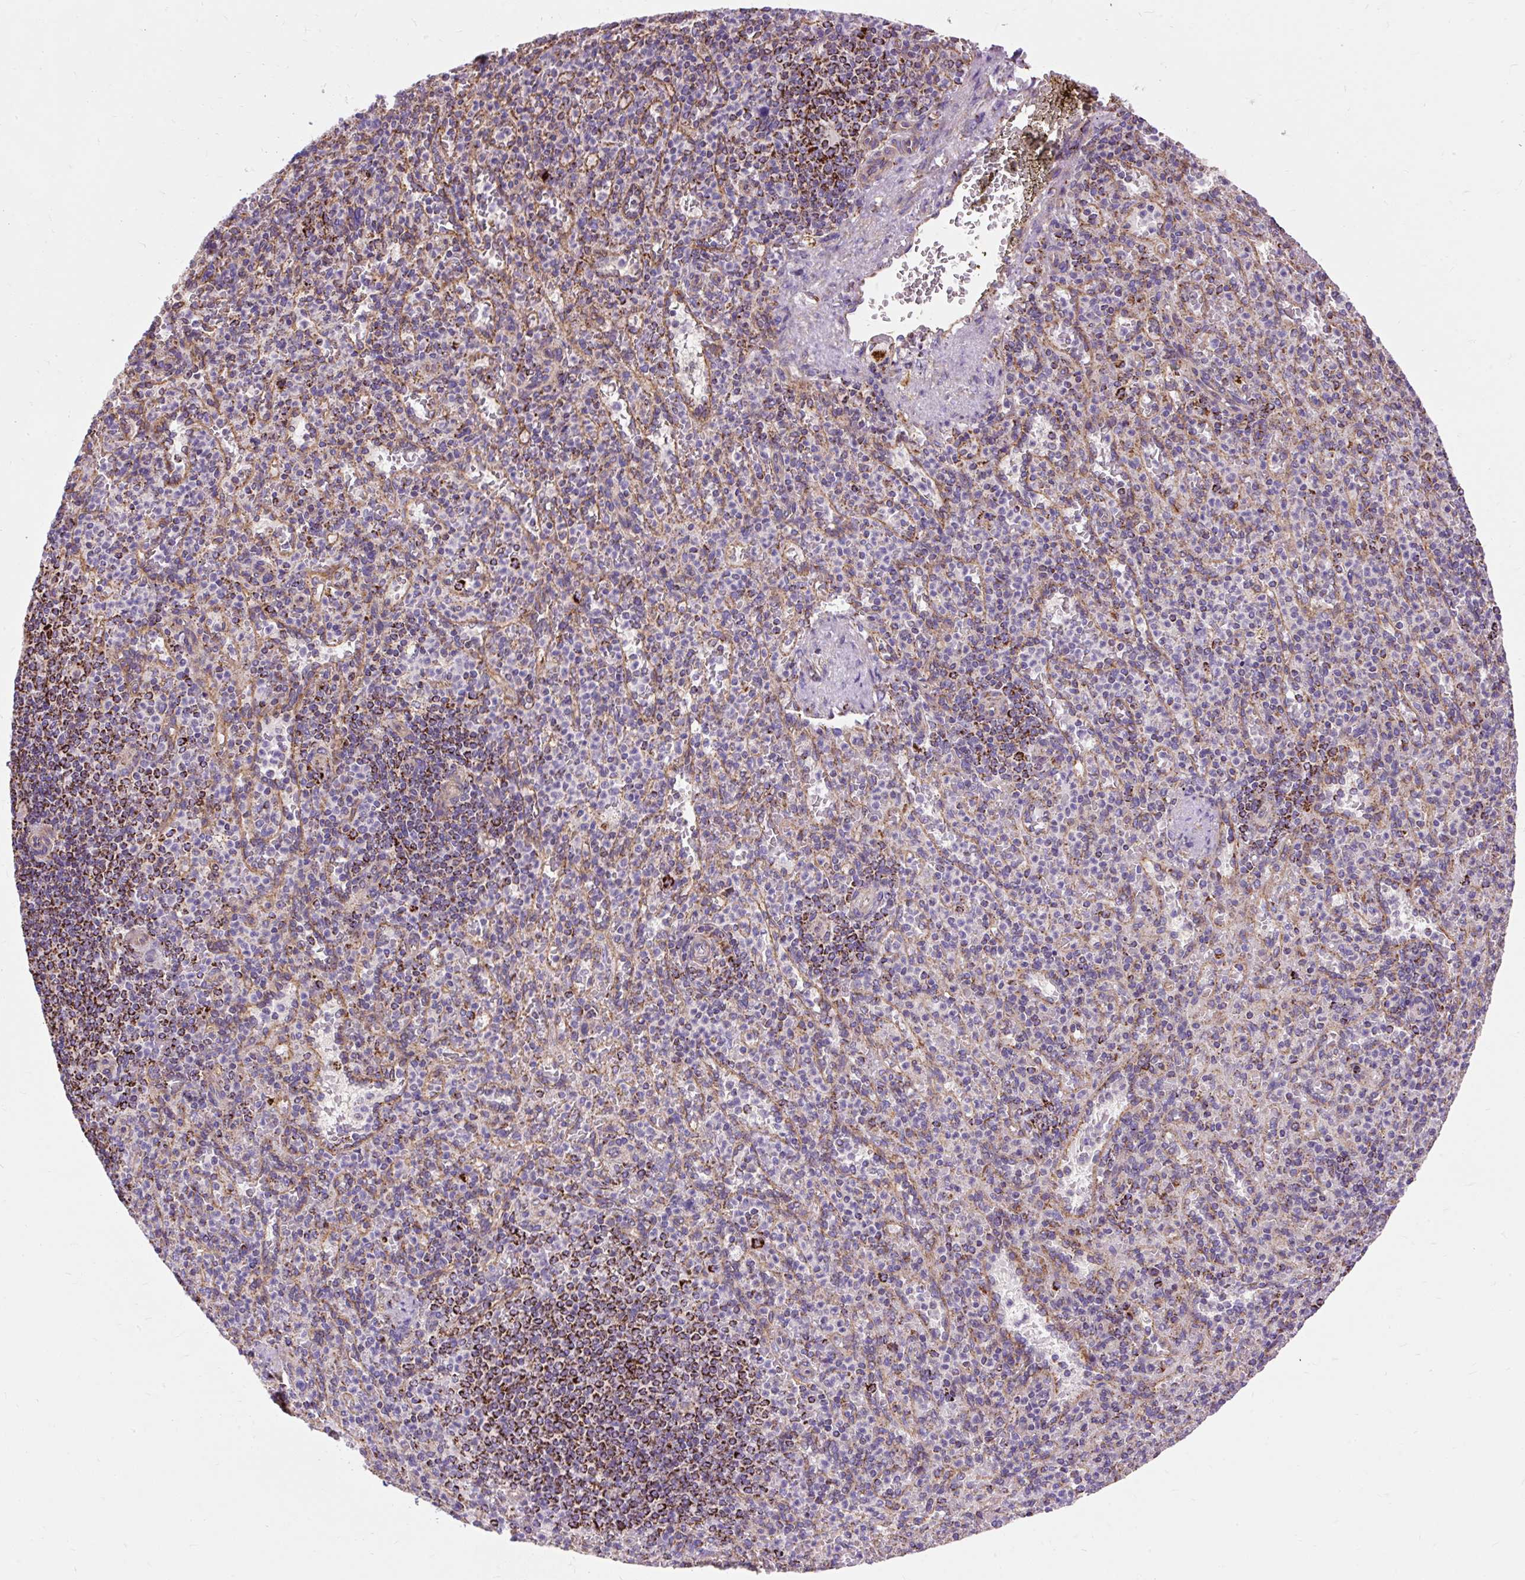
{"staining": {"intensity": "strong", "quantity": "<25%", "location": "cytoplasmic/membranous"}, "tissue": "spleen", "cell_type": "Cells in red pulp", "image_type": "normal", "snomed": [{"axis": "morphology", "description": "Normal tissue, NOS"}, {"axis": "topography", "description": "Spleen"}], "caption": "The histopathology image demonstrates staining of unremarkable spleen, revealing strong cytoplasmic/membranous protein expression (brown color) within cells in red pulp.", "gene": "CEP290", "patient": {"sex": "female", "age": 74}}